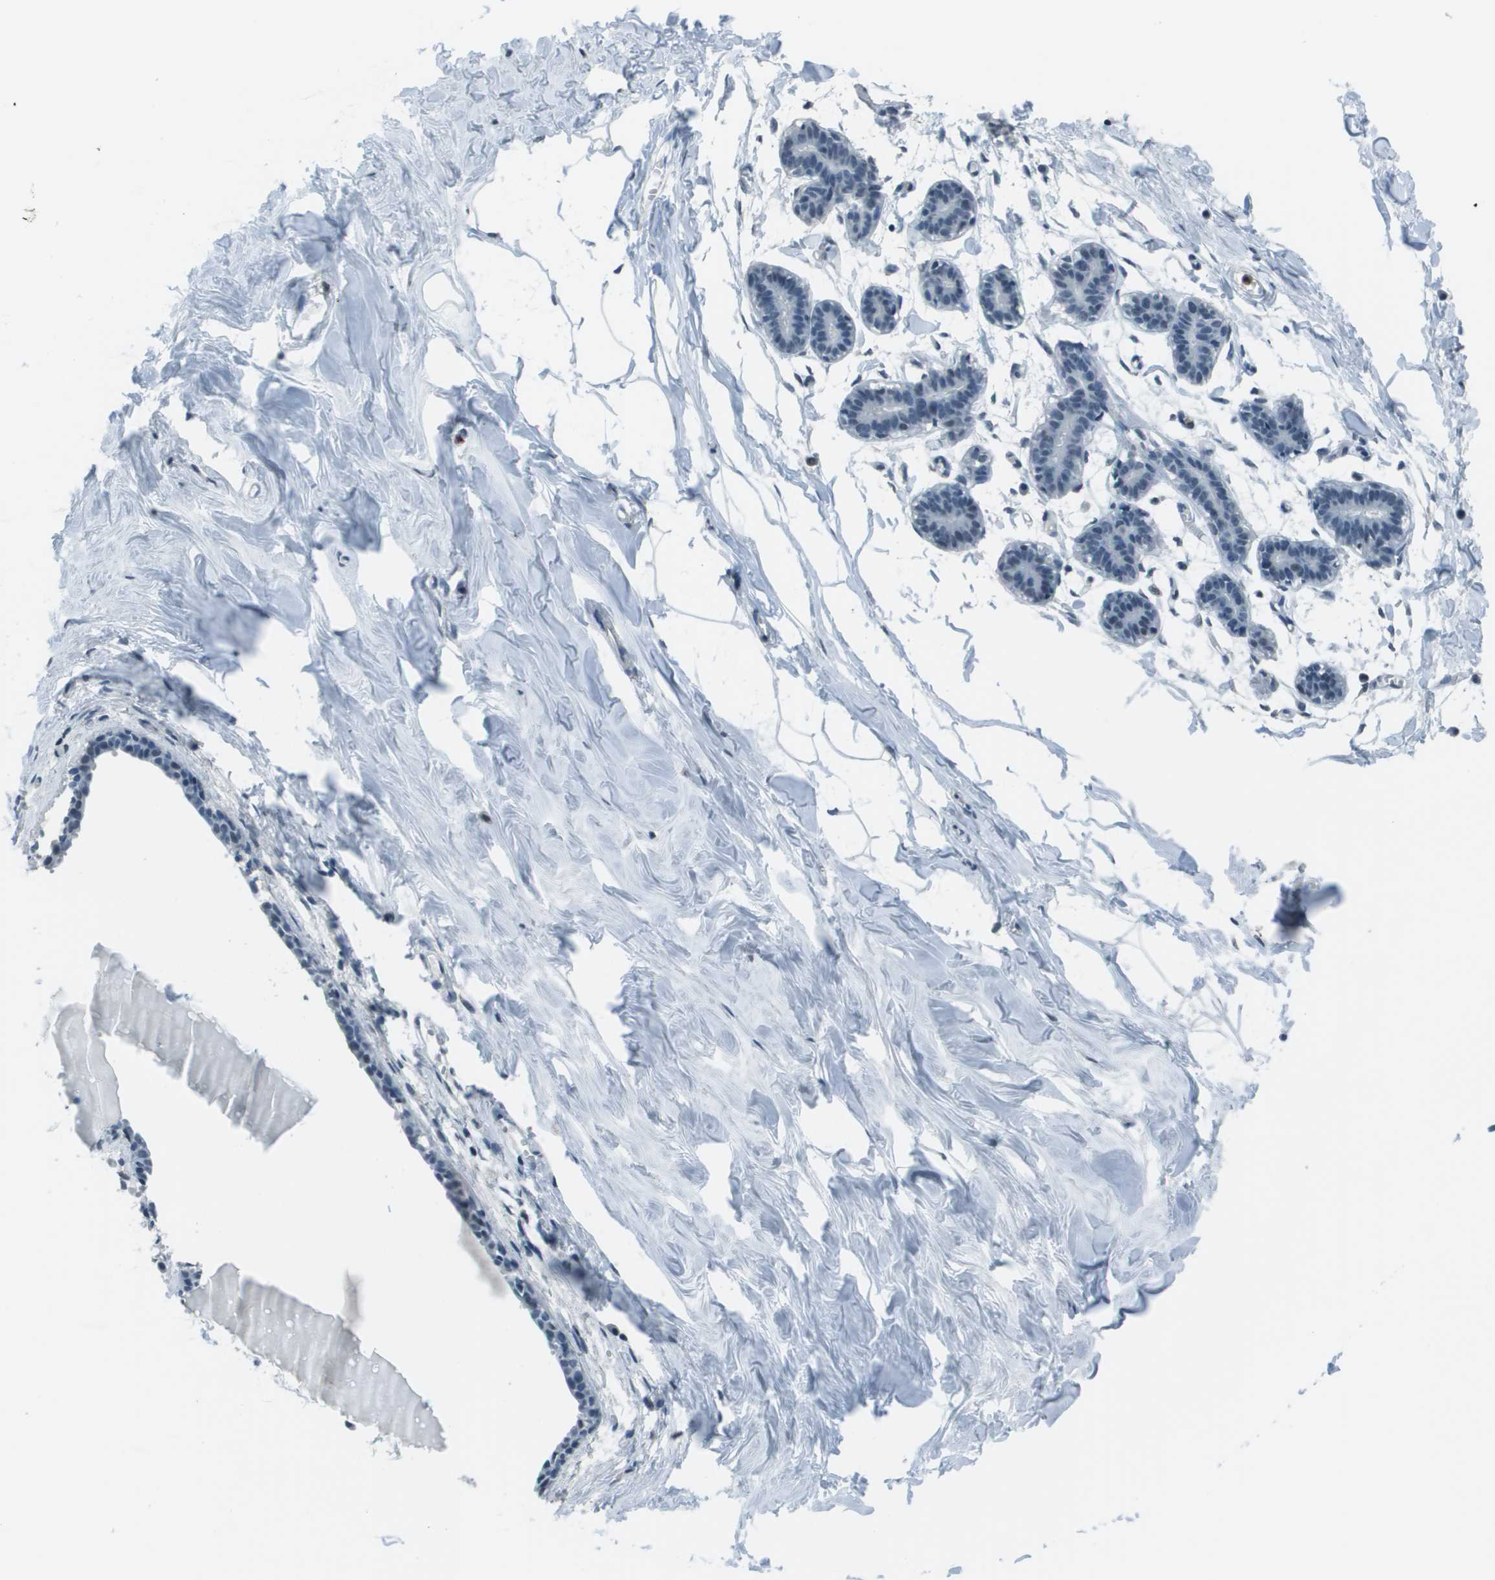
{"staining": {"intensity": "negative", "quantity": "none", "location": "none"}, "tissue": "breast", "cell_type": "Adipocytes", "image_type": "normal", "snomed": [{"axis": "morphology", "description": "Normal tissue, NOS"}, {"axis": "topography", "description": "Breast"}], "caption": "This micrograph is of normal breast stained with IHC to label a protein in brown with the nuclei are counter-stained blue. There is no positivity in adipocytes.", "gene": "DEPDC1", "patient": {"sex": "female", "age": 27}}